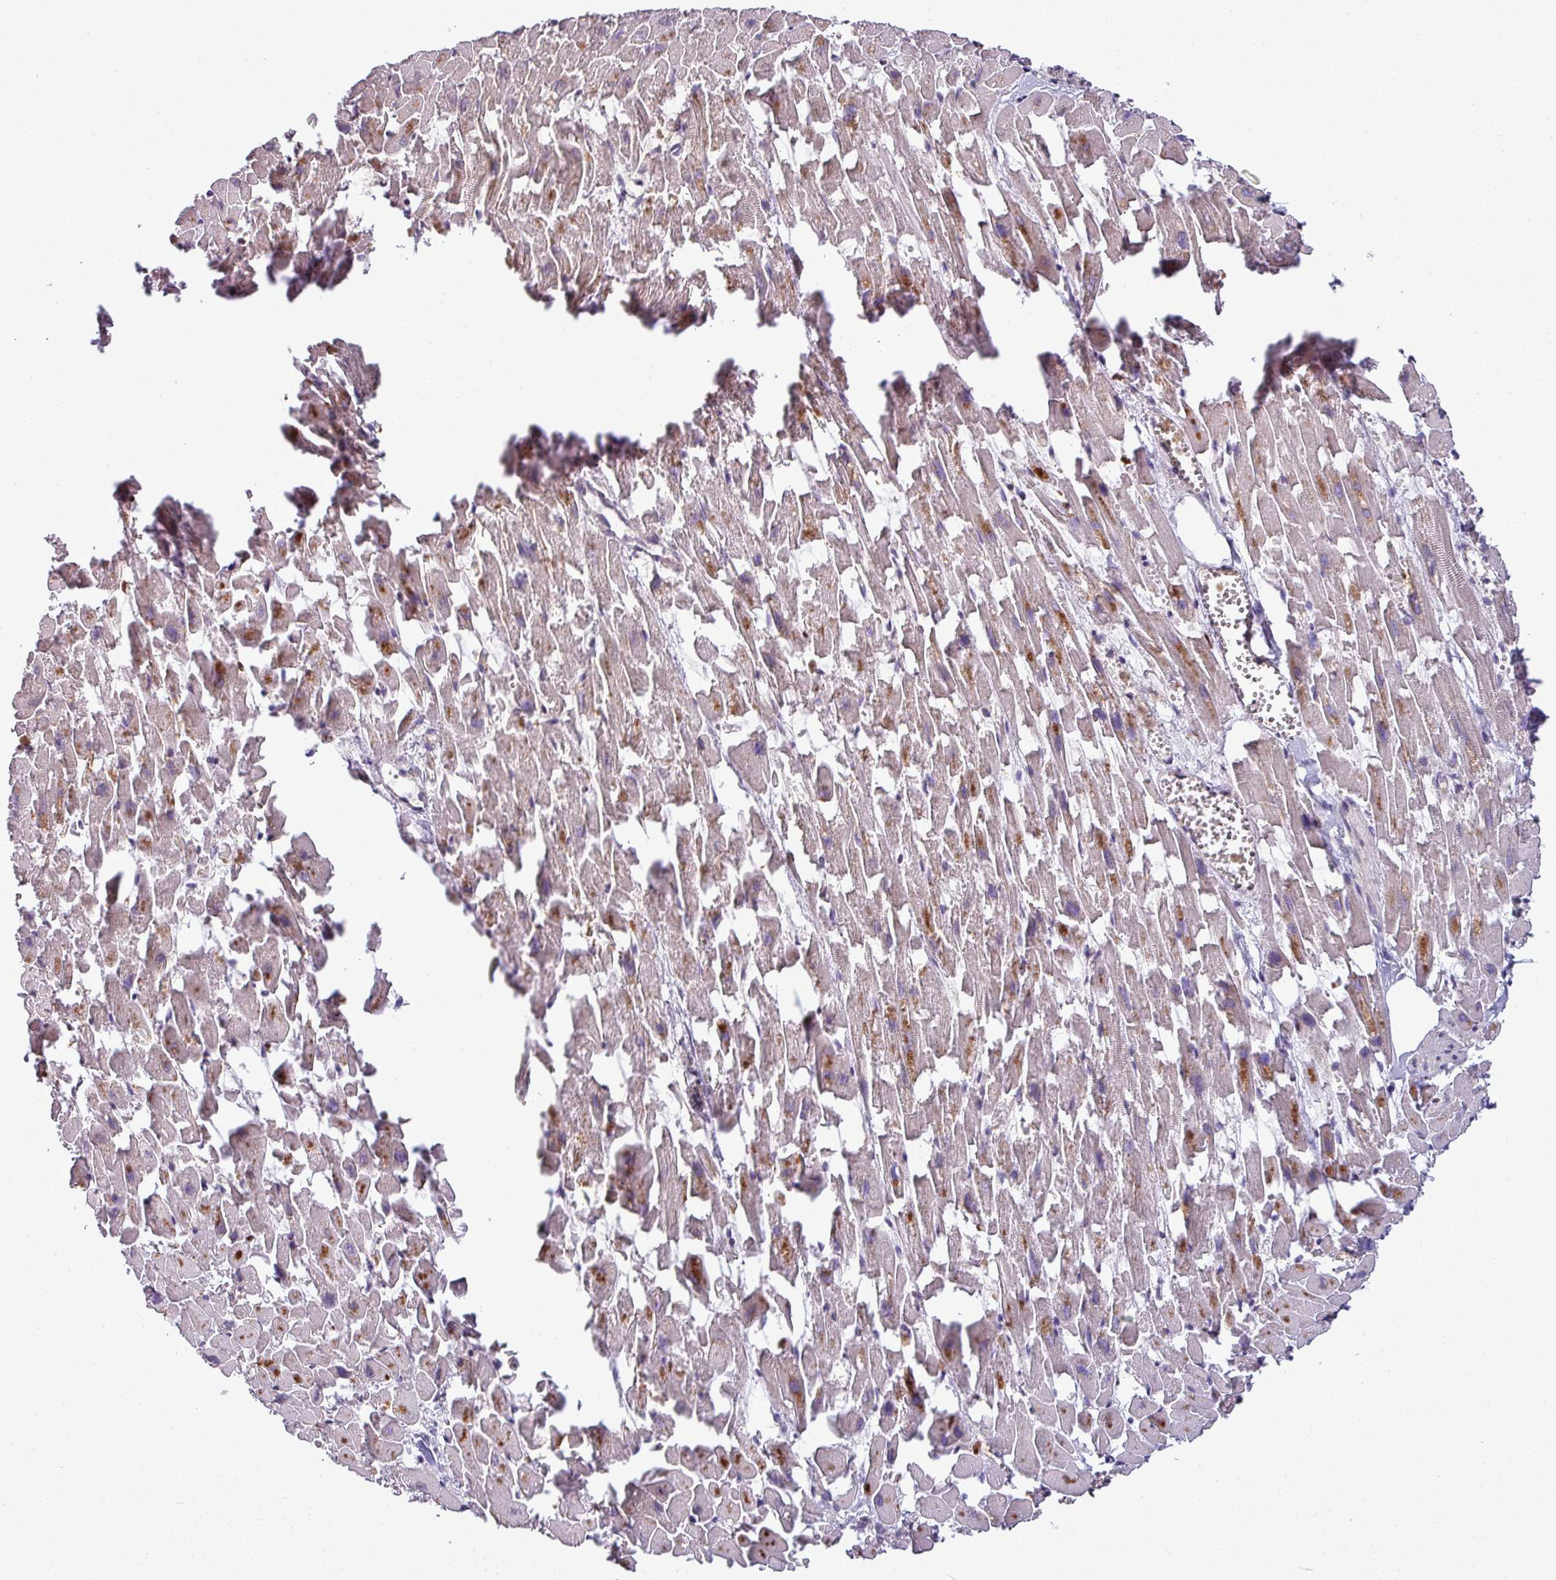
{"staining": {"intensity": "moderate", "quantity": "25%-75%", "location": "cytoplasmic/membranous"}, "tissue": "heart muscle", "cell_type": "Cardiomyocytes", "image_type": "normal", "snomed": [{"axis": "morphology", "description": "Normal tissue, NOS"}, {"axis": "topography", "description": "Heart"}], "caption": "Protein staining of normal heart muscle exhibits moderate cytoplasmic/membranous staining in approximately 25%-75% of cardiomyocytes.", "gene": "LRRC74B", "patient": {"sex": "female", "age": 64}}